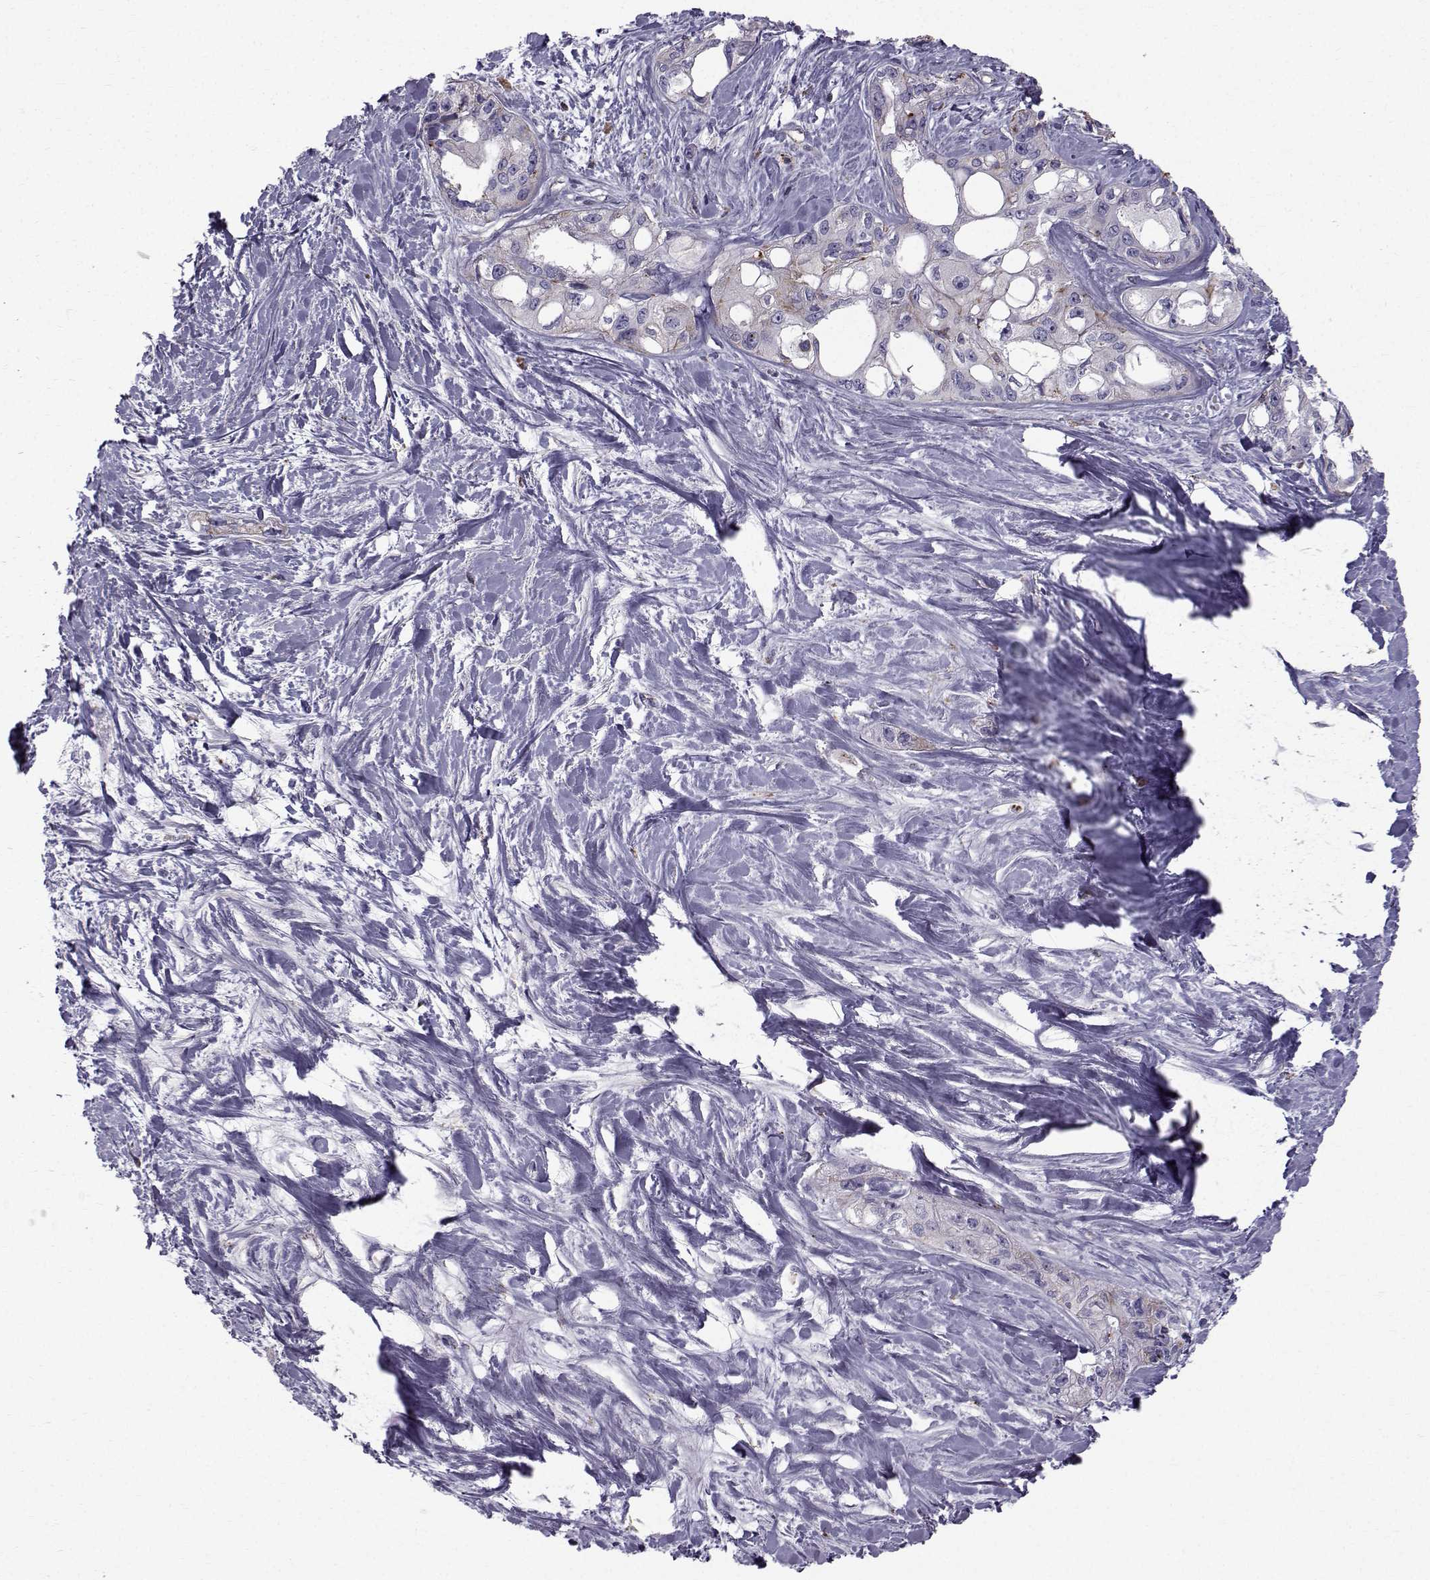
{"staining": {"intensity": "moderate", "quantity": "<25%", "location": "cytoplasmic/membranous"}, "tissue": "pancreatic cancer", "cell_type": "Tumor cells", "image_type": "cancer", "snomed": [{"axis": "morphology", "description": "Adenocarcinoma, NOS"}, {"axis": "topography", "description": "Pancreas"}], "caption": "Immunohistochemical staining of pancreatic adenocarcinoma displays low levels of moderate cytoplasmic/membranous expression in approximately <25% of tumor cells.", "gene": "CALCR", "patient": {"sex": "female", "age": 50}}